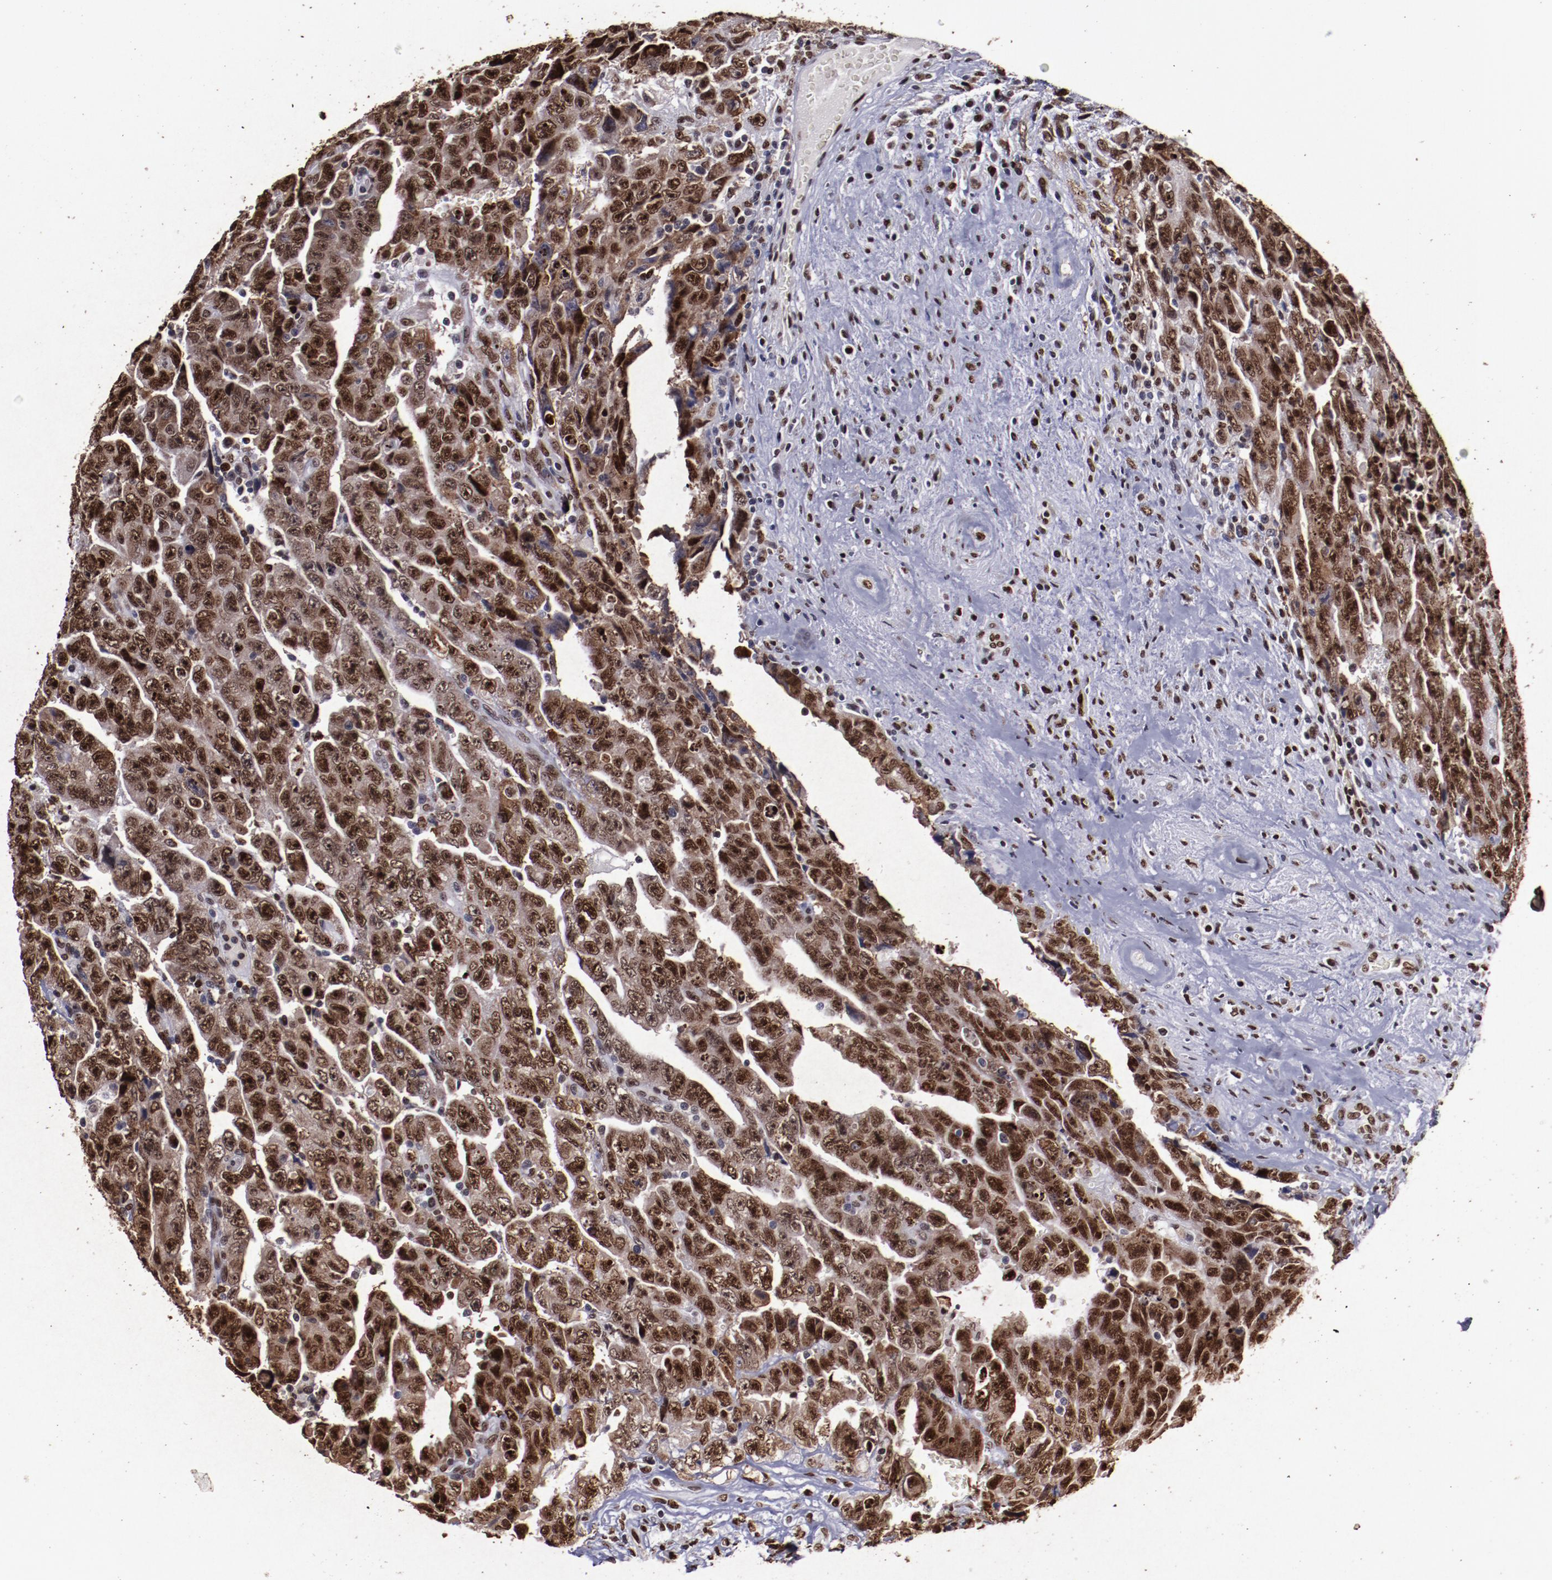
{"staining": {"intensity": "moderate", "quantity": ">75%", "location": "cytoplasmic/membranous,nuclear"}, "tissue": "testis cancer", "cell_type": "Tumor cells", "image_type": "cancer", "snomed": [{"axis": "morphology", "description": "Carcinoma, Embryonal, NOS"}, {"axis": "topography", "description": "Testis"}], "caption": "Testis cancer (embryonal carcinoma) stained with a brown dye shows moderate cytoplasmic/membranous and nuclear positive expression in approximately >75% of tumor cells.", "gene": "APEX1", "patient": {"sex": "male", "age": 28}}